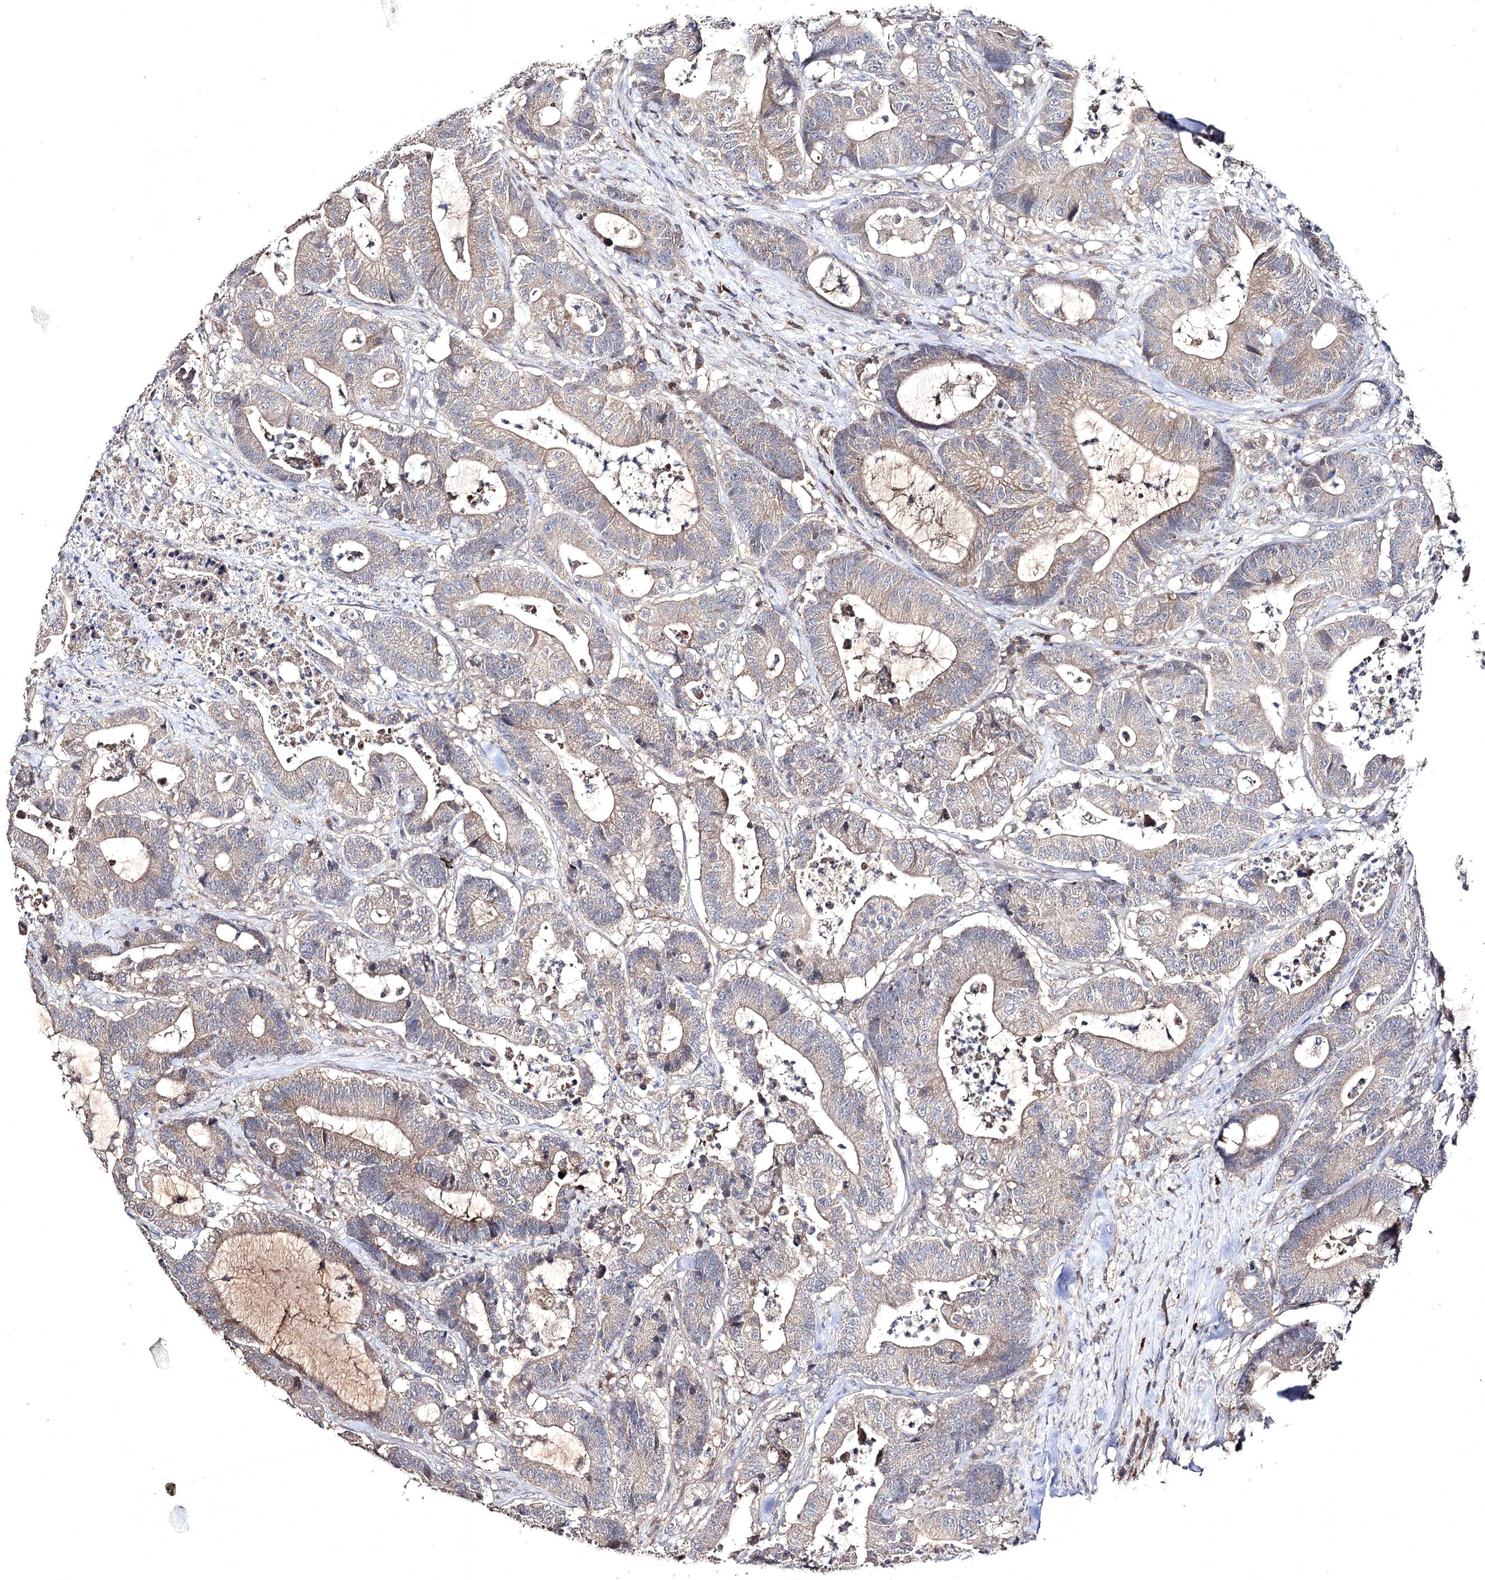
{"staining": {"intensity": "weak", "quantity": "25%-75%", "location": "cytoplasmic/membranous"}, "tissue": "colorectal cancer", "cell_type": "Tumor cells", "image_type": "cancer", "snomed": [{"axis": "morphology", "description": "Adenocarcinoma, NOS"}, {"axis": "topography", "description": "Colon"}], "caption": "High-magnification brightfield microscopy of colorectal cancer stained with DAB (3,3'-diaminobenzidine) (brown) and counterstained with hematoxylin (blue). tumor cells exhibit weak cytoplasmic/membranous expression is appreciated in about25%-75% of cells.", "gene": "SEMA4G", "patient": {"sex": "female", "age": 84}}